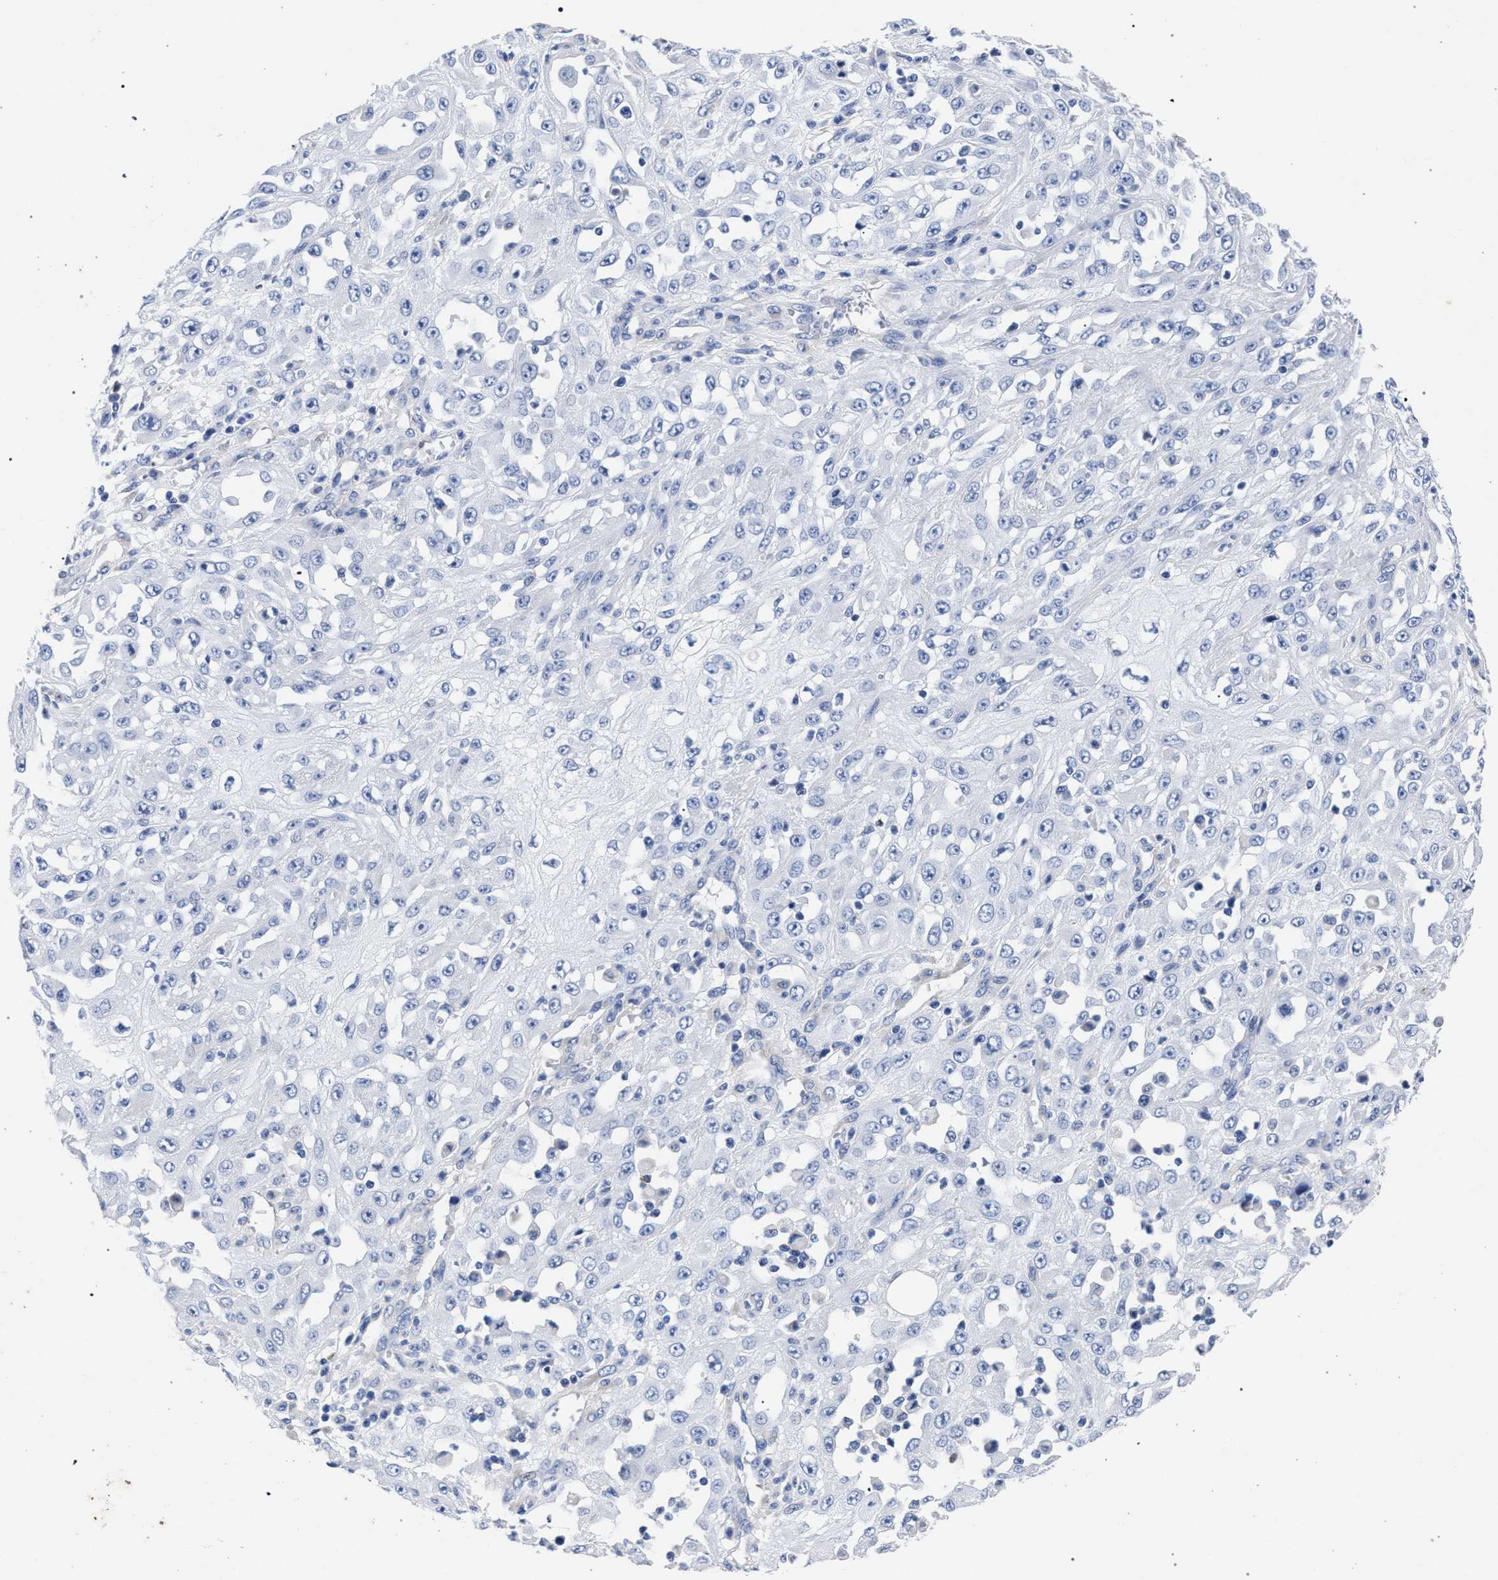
{"staining": {"intensity": "negative", "quantity": "none", "location": "none"}, "tissue": "skin cancer", "cell_type": "Tumor cells", "image_type": "cancer", "snomed": [{"axis": "morphology", "description": "Squamous cell carcinoma, NOS"}, {"axis": "morphology", "description": "Squamous cell carcinoma, metastatic, NOS"}, {"axis": "topography", "description": "Skin"}, {"axis": "topography", "description": "Lymph node"}], "caption": "The micrograph reveals no staining of tumor cells in squamous cell carcinoma (skin).", "gene": "AKAP4", "patient": {"sex": "male", "age": 75}}